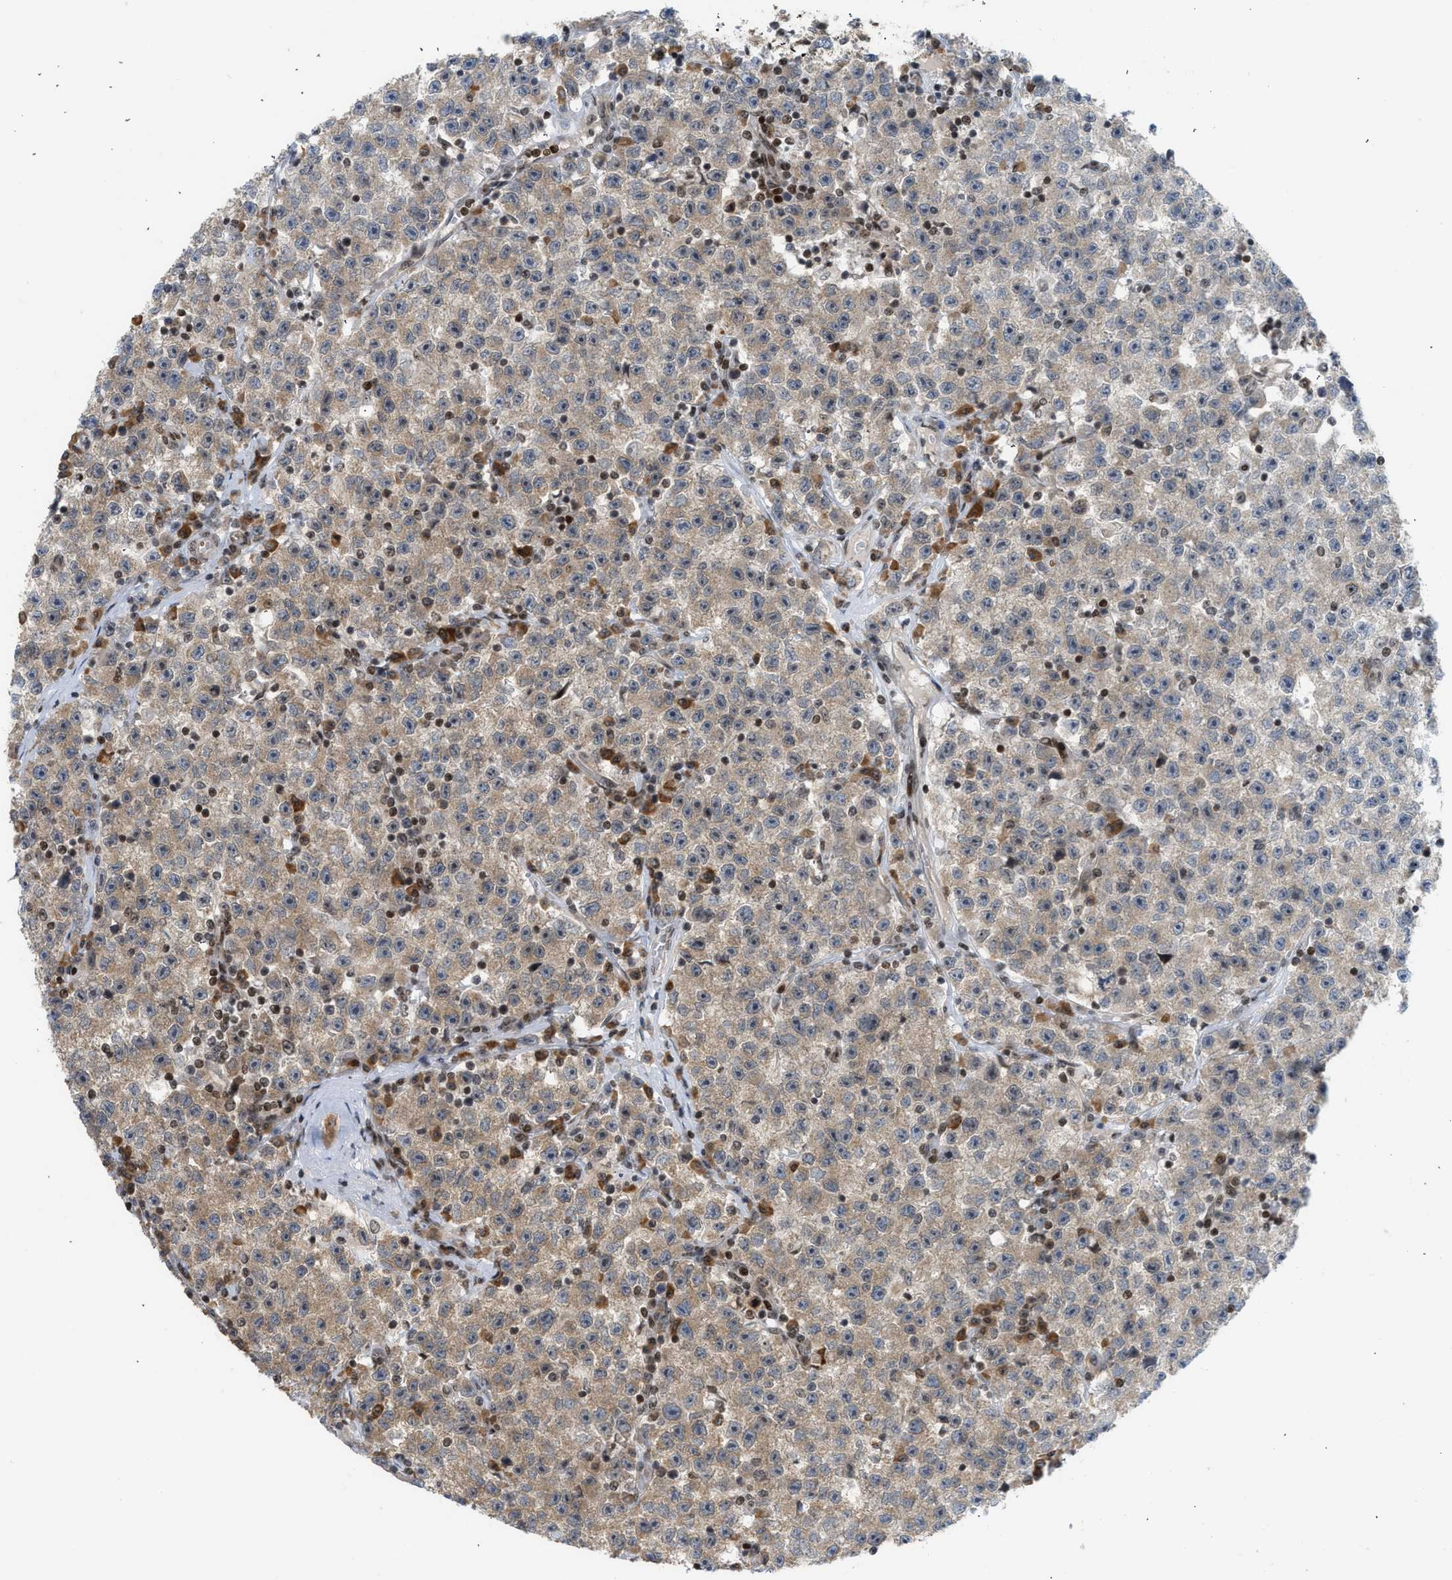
{"staining": {"intensity": "moderate", "quantity": "25%-75%", "location": "cytoplasmic/membranous"}, "tissue": "testis cancer", "cell_type": "Tumor cells", "image_type": "cancer", "snomed": [{"axis": "morphology", "description": "Seminoma, NOS"}, {"axis": "topography", "description": "Testis"}], "caption": "Moderate cytoplasmic/membranous staining for a protein is identified in approximately 25%-75% of tumor cells of seminoma (testis) using IHC.", "gene": "ZNF22", "patient": {"sex": "male", "age": 22}}